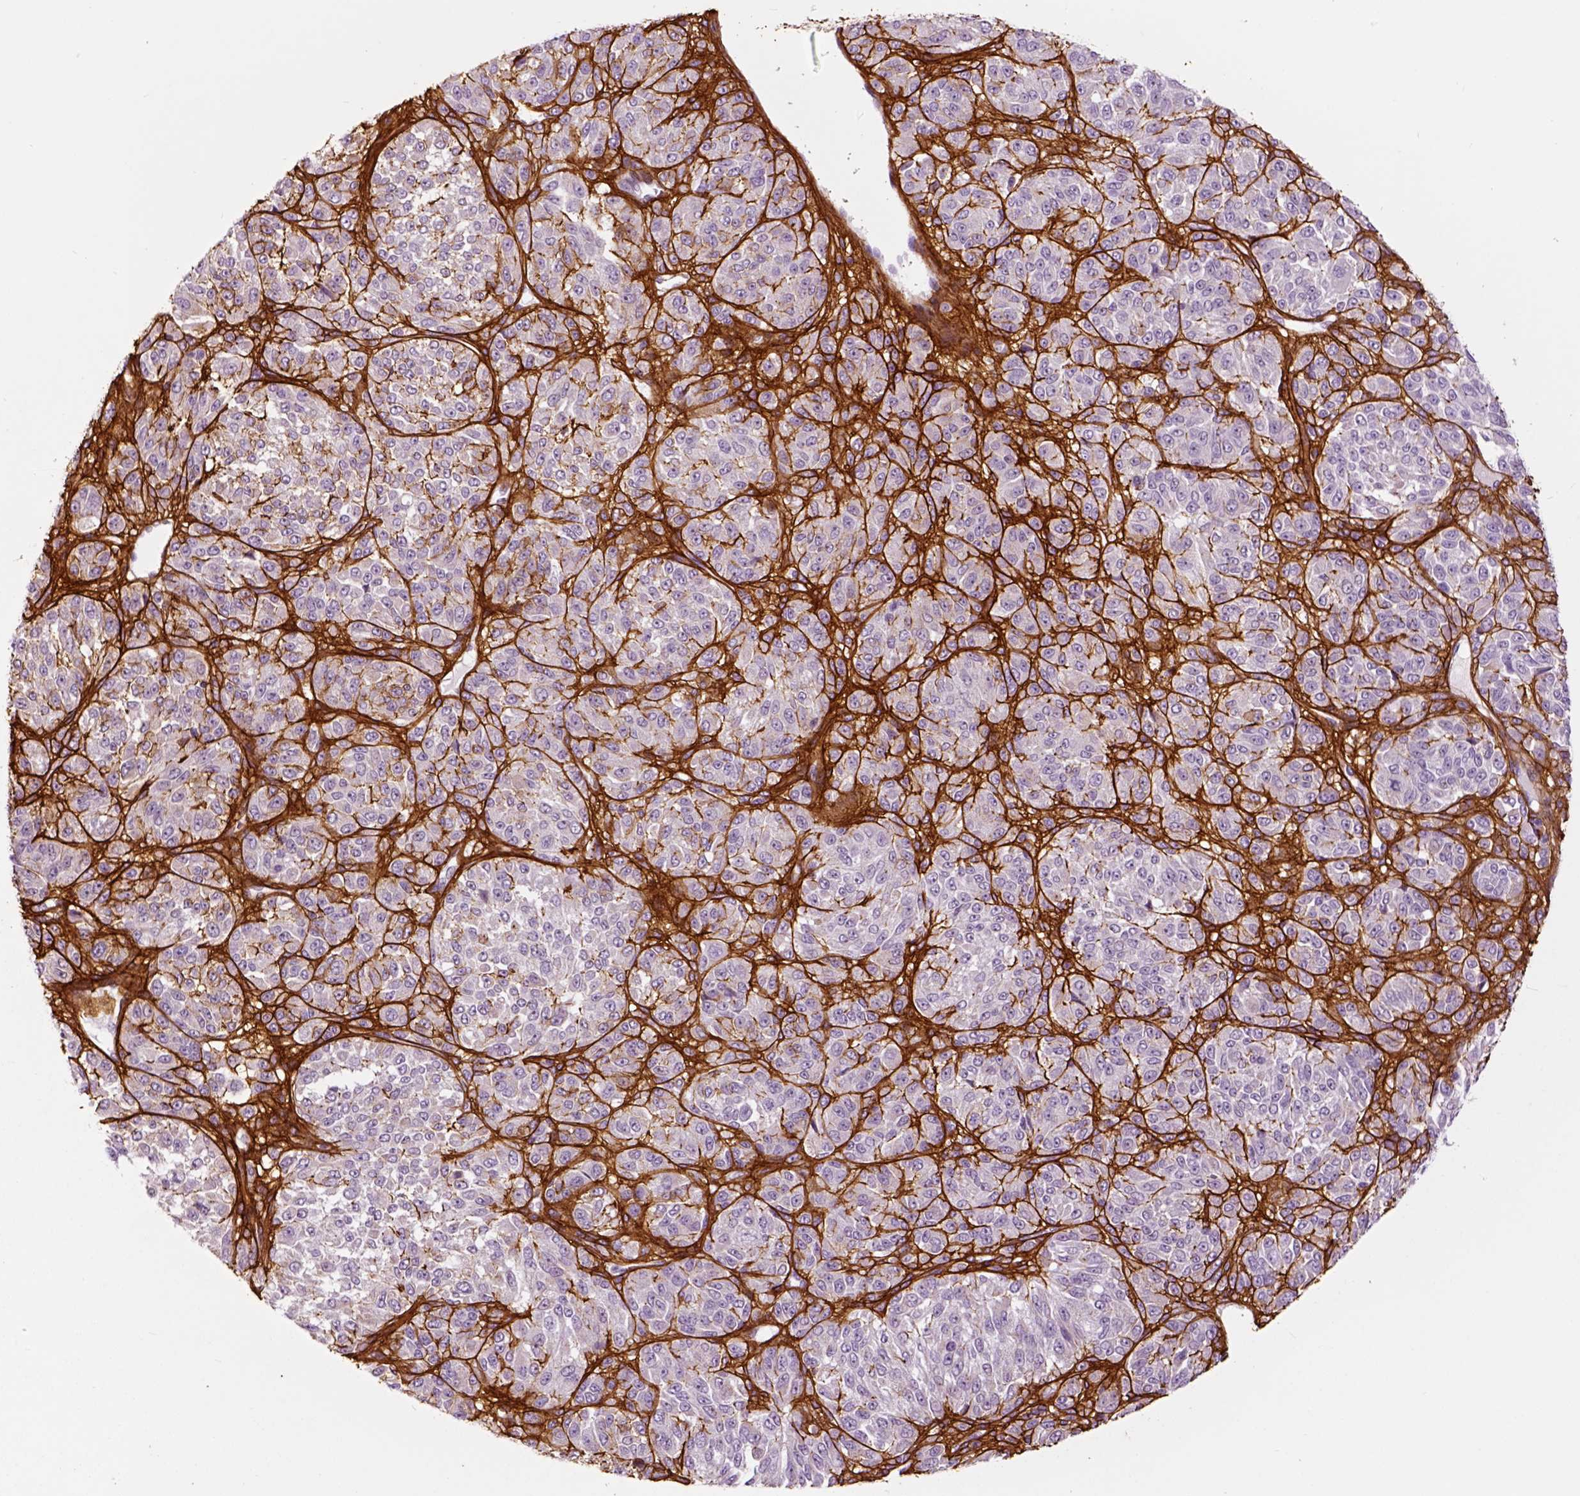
{"staining": {"intensity": "negative", "quantity": "none", "location": "none"}, "tissue": "melanoma", "cell_type": "Tumor cells", "image_type": "cancer", "snomed": [{"axis": "morphology", "description": "Malignant melanoma, Metastatic site"}, {"axis": "topography", "description": "Brain"}], "caption": "Immunohistochemistry photomicrograph of neoplastic tissue: human melanoma stained with DAB (3,3'-diaminobenzidine) shows no significant protein expression in tumor cells.", "gene": "COL6A2", "patient": {"sex": "female", "age": 56}}